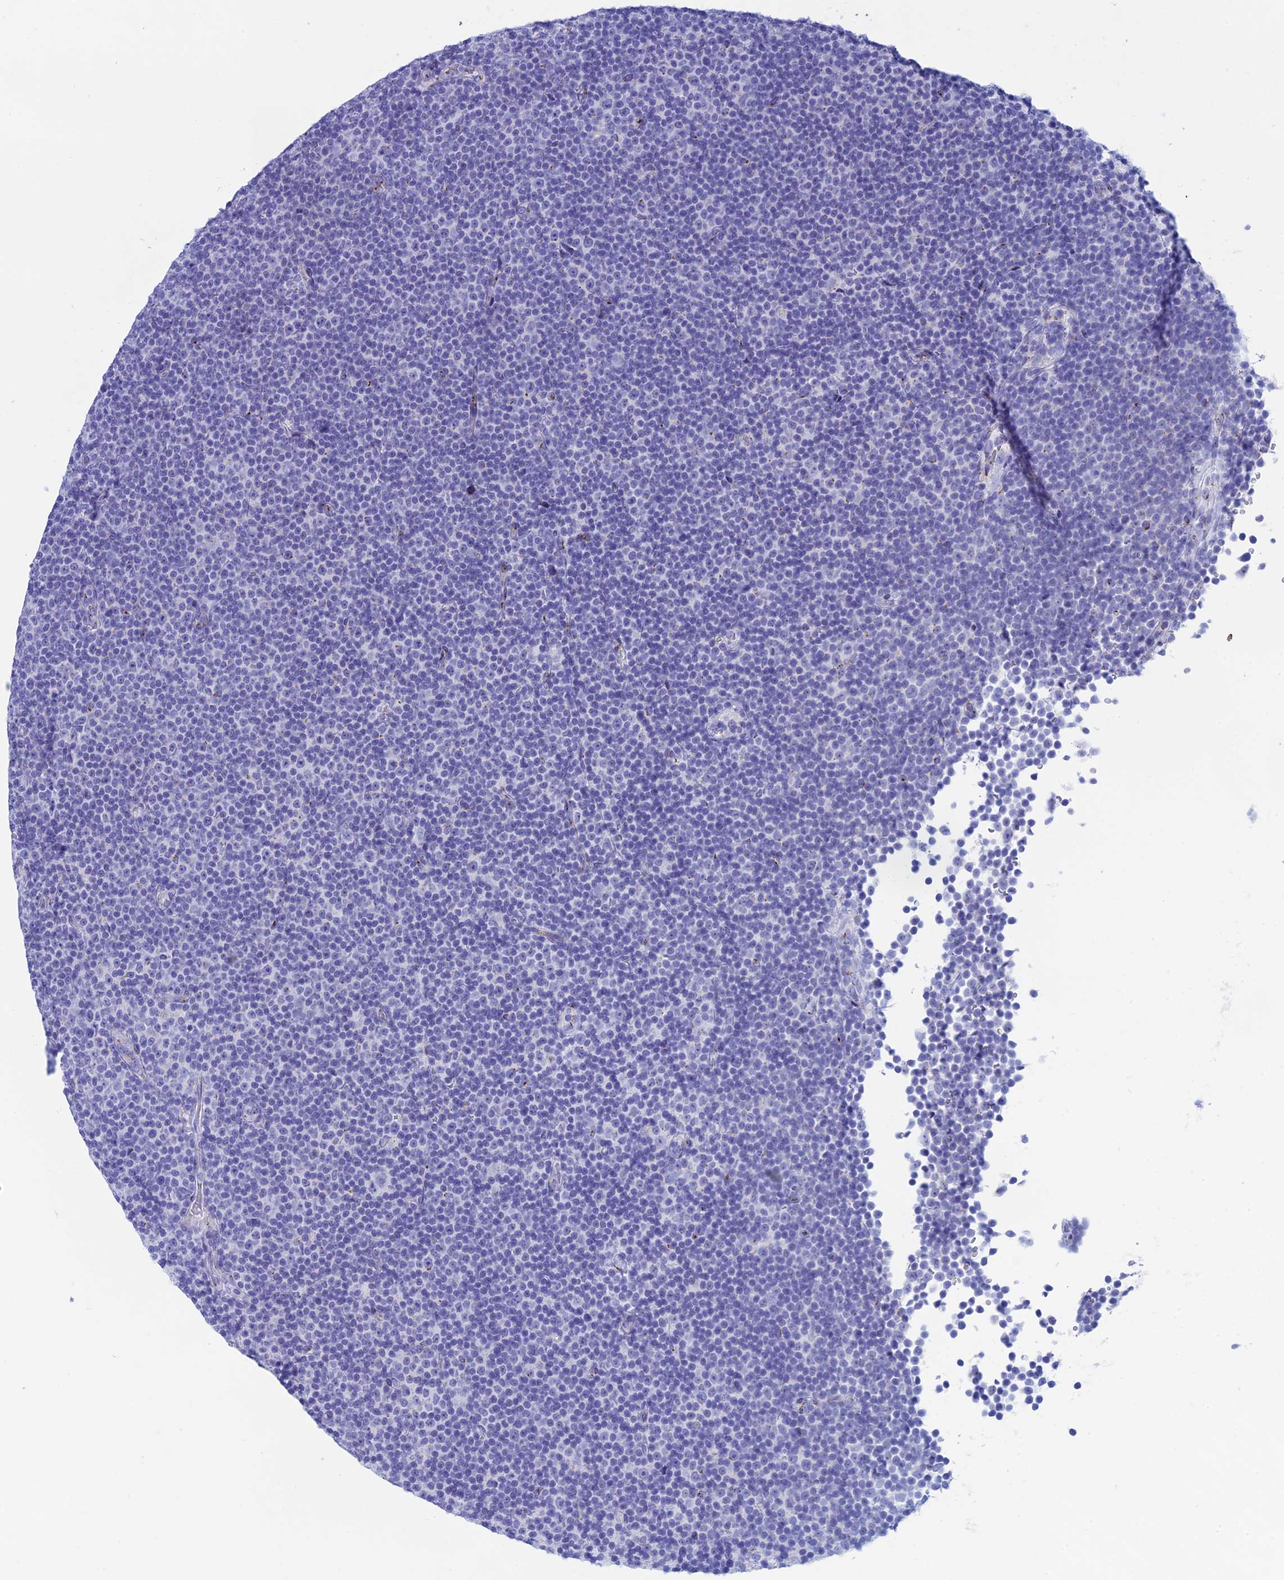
{"staining": {"intensity": "negative", "quantity": "none", "location": "none"}, "tissue": "lymphoma", "cell_type": "Tumor cells", "image_type": "cancer", "snomed": [{"axis": "morphology", "description": "Malignant lymphoma, non-Hodgkin's type, Low grade"}, {"axis": "topography", "description": "Lymph node"}], "caption": "A high-resolution histopathology image shows immunohistochemistry (IHC) staining of low-grade malignant lymphoma, non-Hodgkin's type, which exhibits no significant positivity in tumor cells.", "gene": "ERICH4", "patient": {"sex": "female", "age": 67}}